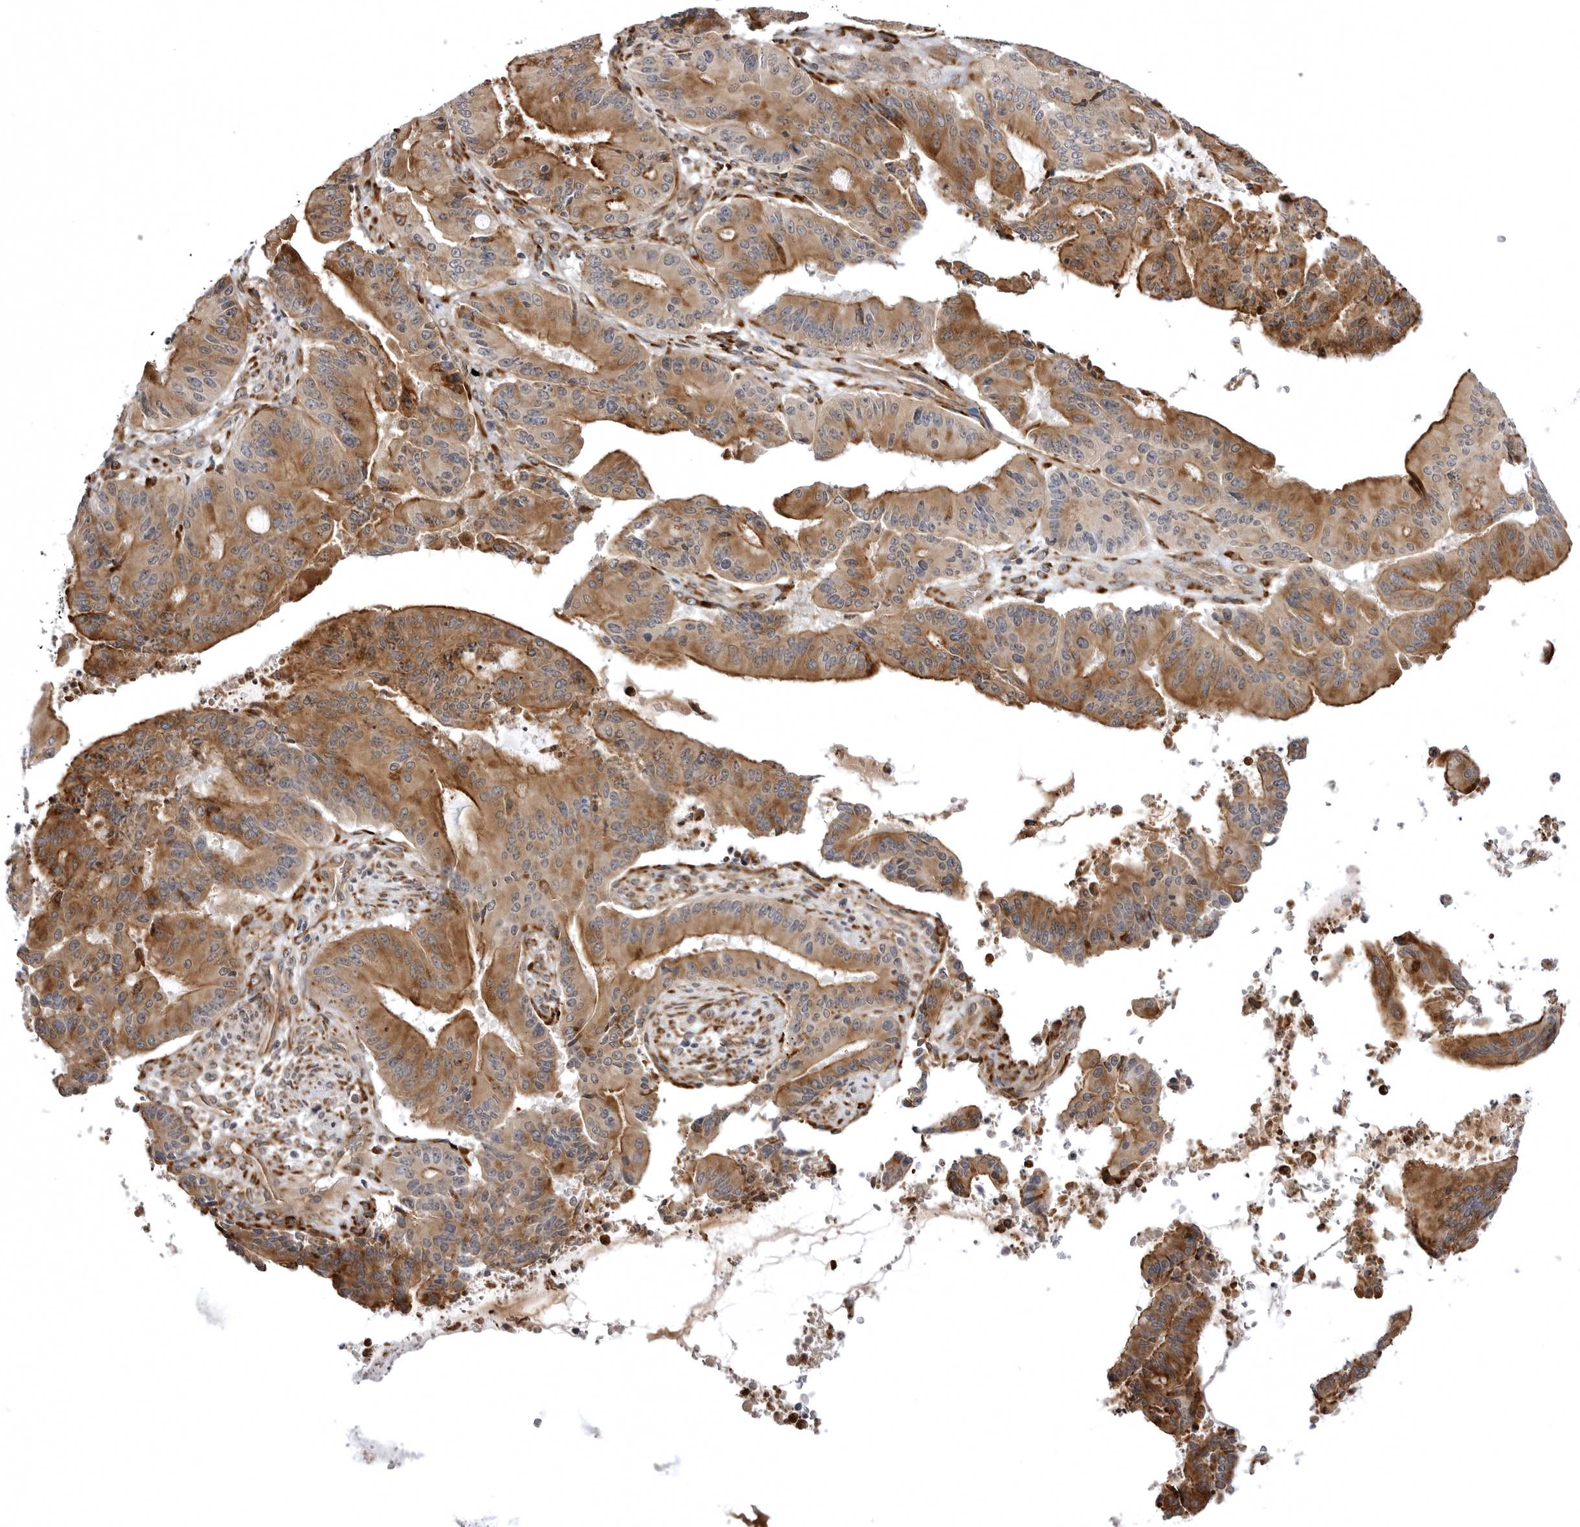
{"staining": {"intensity": "strong", "quantity": ">75%", "location": "cytoplasmic/membranous"}, "tissue": "liver cancer", "cell_type": "Tumor cells", "image_type": "cancer", "snomed": [{"axis": "morphology", "description": "Normal tissue, NOS"}, {"axis": "morphology", "description": "Cholangiocarcinoma"}, {"axis": "topography", "description": "Liver"}, {"axis": "topography", "description": "Peripheral nerve tissue"}], "caption": "This histopathology image shows cholangiocarcinoma (liver) stained with IHC to label a protein in brown. The cytoplasmic/membranous of tumor cells show strong positivity for the protein. Nuclei are counter-stained blue.", "gene": "ARL5A", "patient": {"sex": "female", "age": 73}}